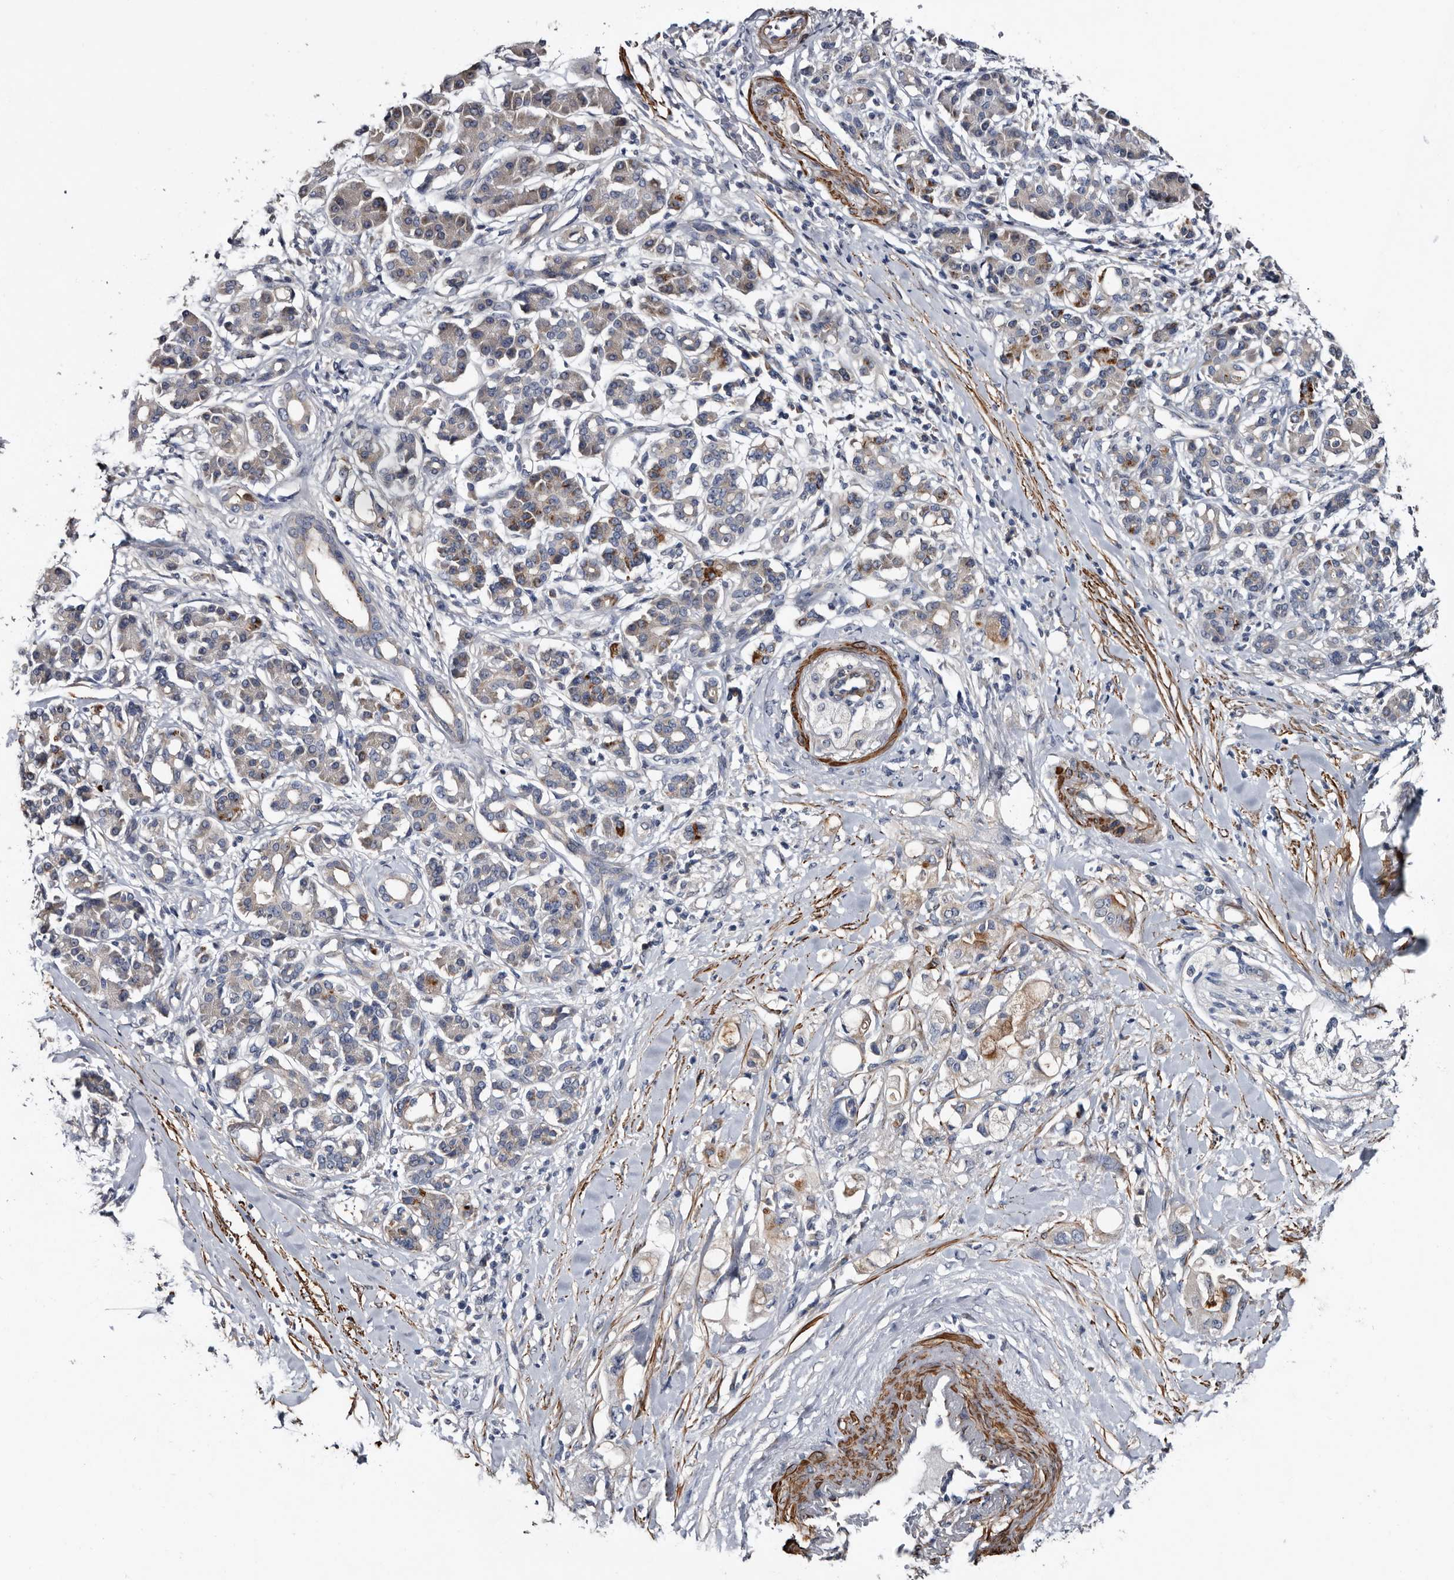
{"staining": {"intensity": "moderate", "quantity": "<25%", "location": "cytoplasmic/membranous"}, "tissue": "pancreatic cancer", "cell_type": "Tumor cells", "image_type": "cancer", "snomed": [{"axis": "morphology", "description": "Adenocarcinoma, NOS"}, {"axis": "topography", "description": "Pancreas"}], "caption": "This micrograph shows immunohistochemistry staining of pancreatic adenocarcinoma, with low moderate cytoplasmic/membranous expression in about <25% of tumor cells.", "gene": "IARS1", "patient": {"sex": "female", "age": 56}}